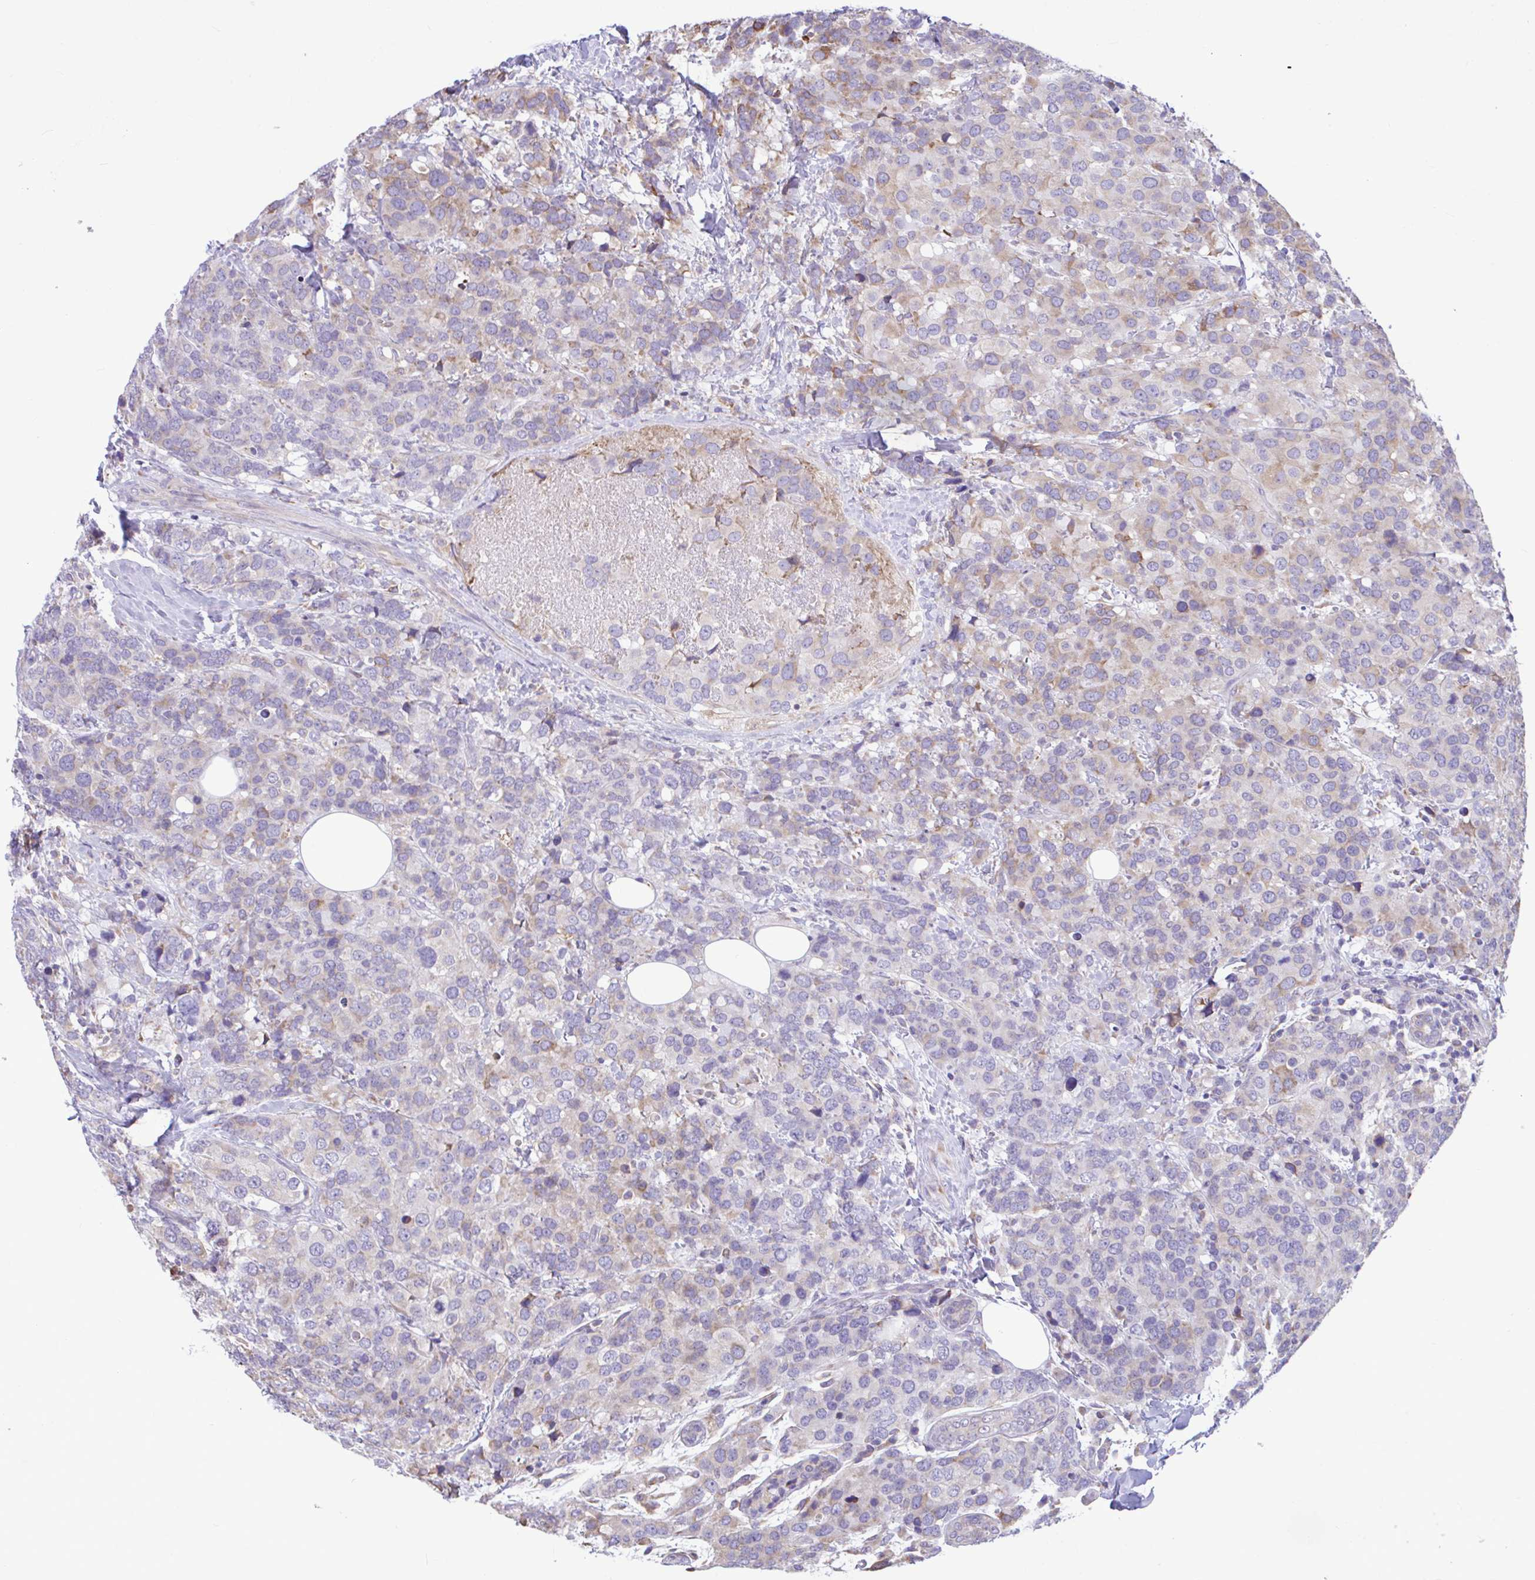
{"staining": {"intensity": "weak", "quantity": "25%-75%", "location": "cytoplasmic/membranous"}, "tissue": "breast cancer", "cell_type": "Tumor cells", "image_type": "cancer", "snomed": [{"axis": "morphology", "description": "Lobular carcinoma"}, {"axis": "topography", "description": "Breast"}], "caption": "Brown immunohistochemical staining in human breast cancer (lobular carcinoma) displays weak cytoplasmic/membranous staining in about 25%-75% of tumor cells.", "gene": "PIGK", "patient": {"sex": "female", "age": 59}}